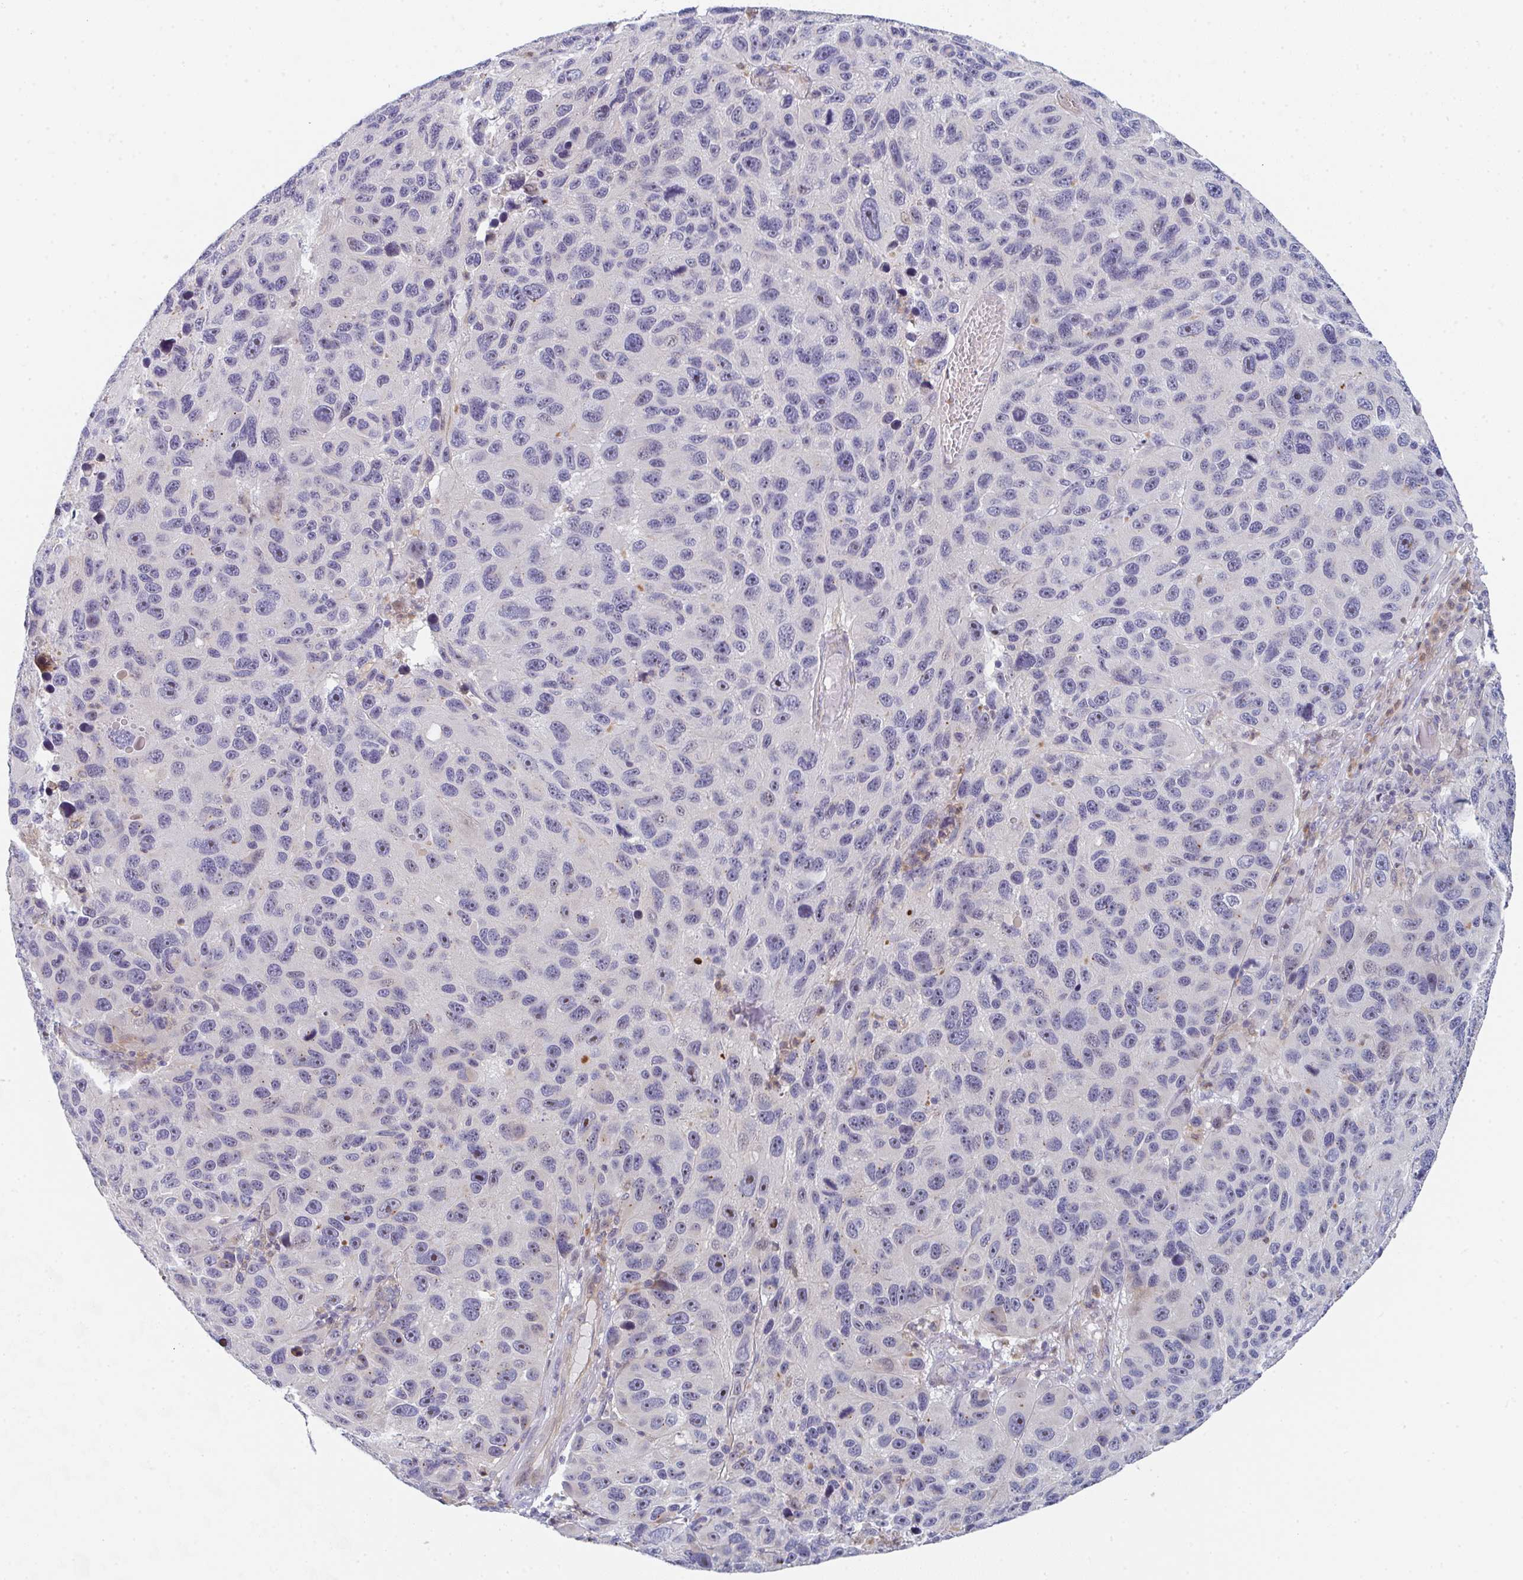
{"staining": {"intensity": "negative", "quantity": "none", "location": "none"}, "tissue": "melanoma", "cell_type": "Tumor cells", "image_type": "cancer", "snomed": [{"axis": "morphology", "description": "Malignant melanoma, NOS"}, {"axis": "topography", "description": "Skin"}], "caption": "Immunohistochemical staining of malignant melanoma shows no significant staining in tumor cells.", "gene": "KLHL33", "patient": {"sex": "male", "age": 53}}